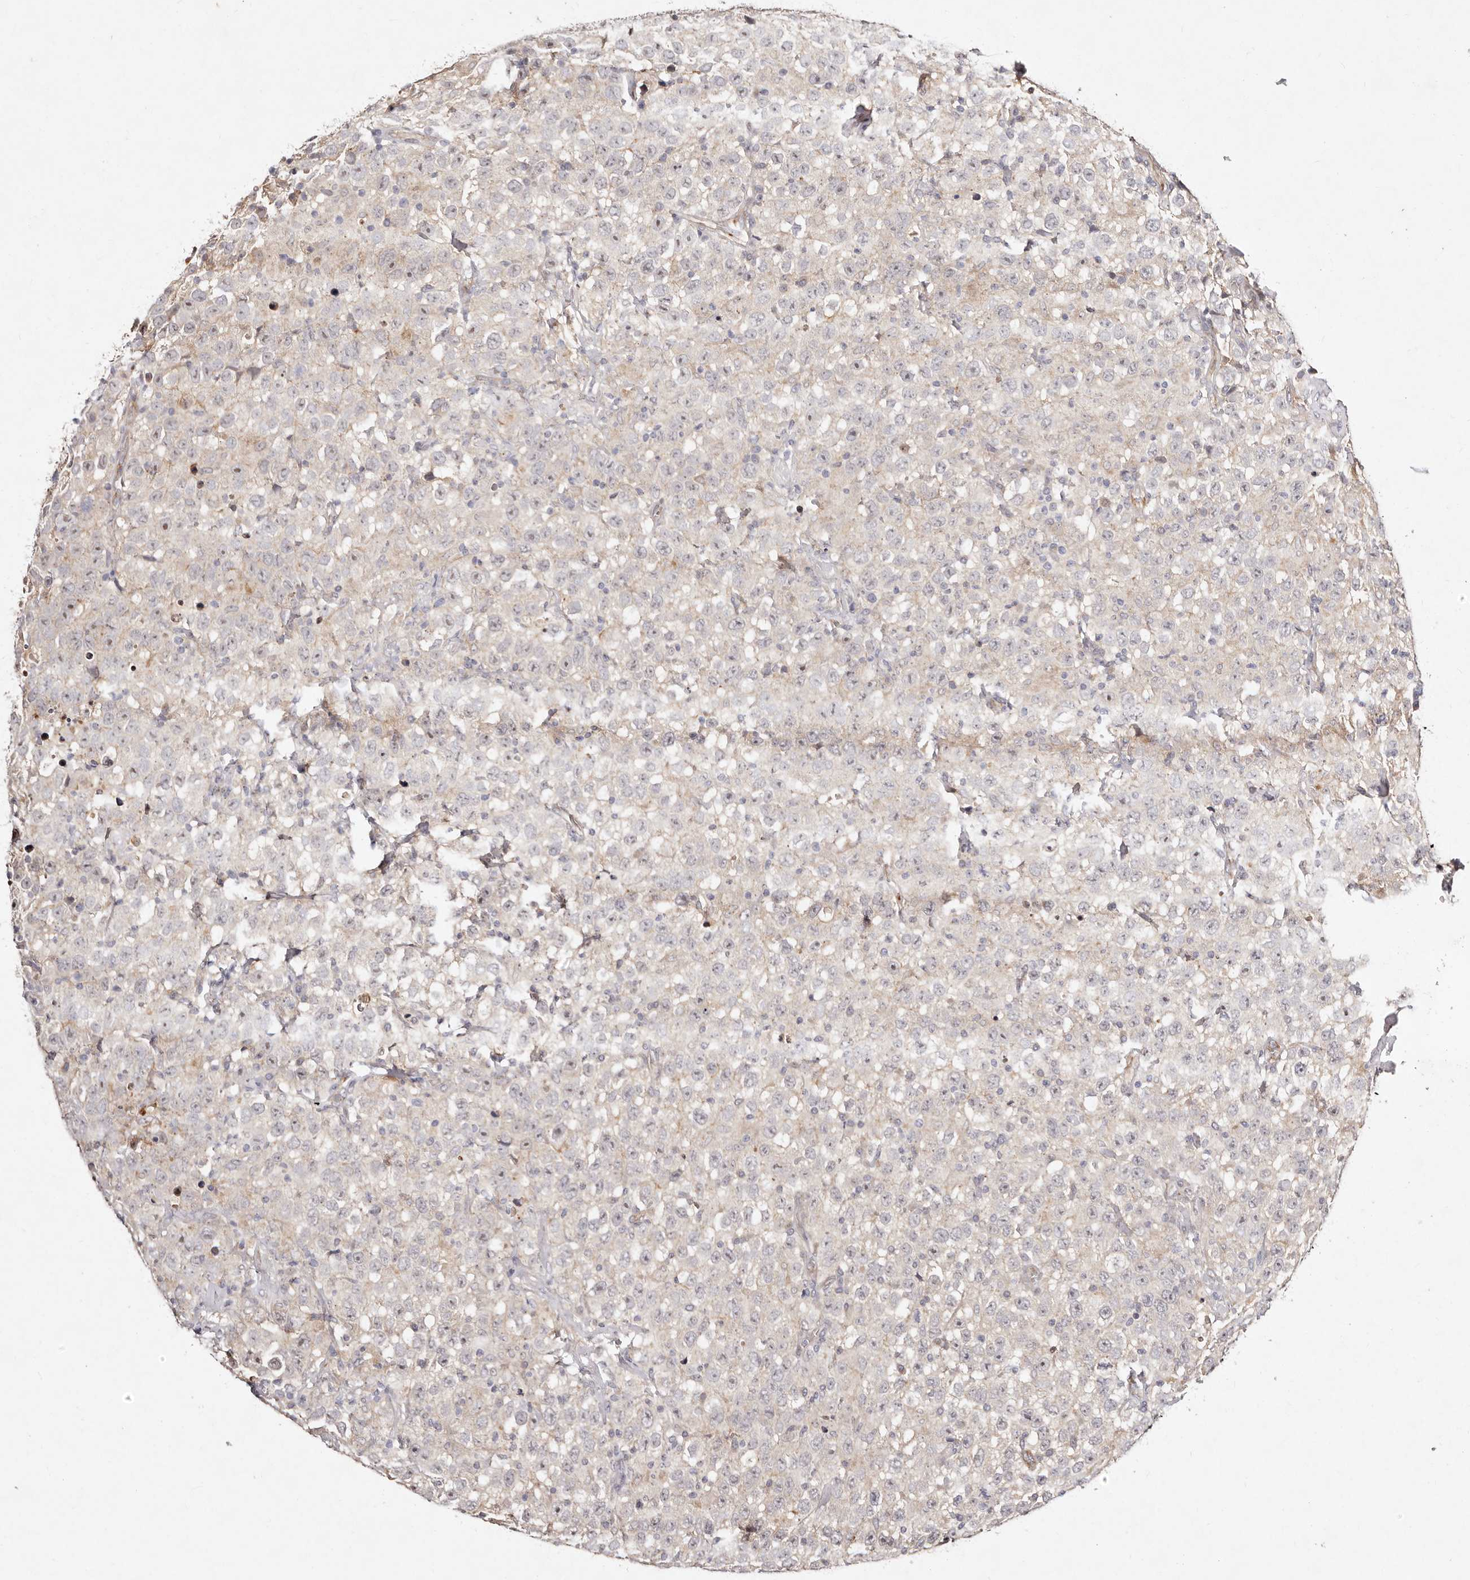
{"staining": {"intensity": "negative", "quantity": "none", "location": "none"}, "tissue": "testis cancer", "cell_type": "Tumor cells", "image_type": "cancer", "snomed": [{"axis": "morphology", "description": "Seminoma, NOS"}, {"axis": "topography", "description": "Testis"}], "caption": "Human testis seminoma stained for a protein using IHC exhibits no positivity in tumor cells.", "gene": "MTMR11", "patient": {"sex": "male", "age": 41}}